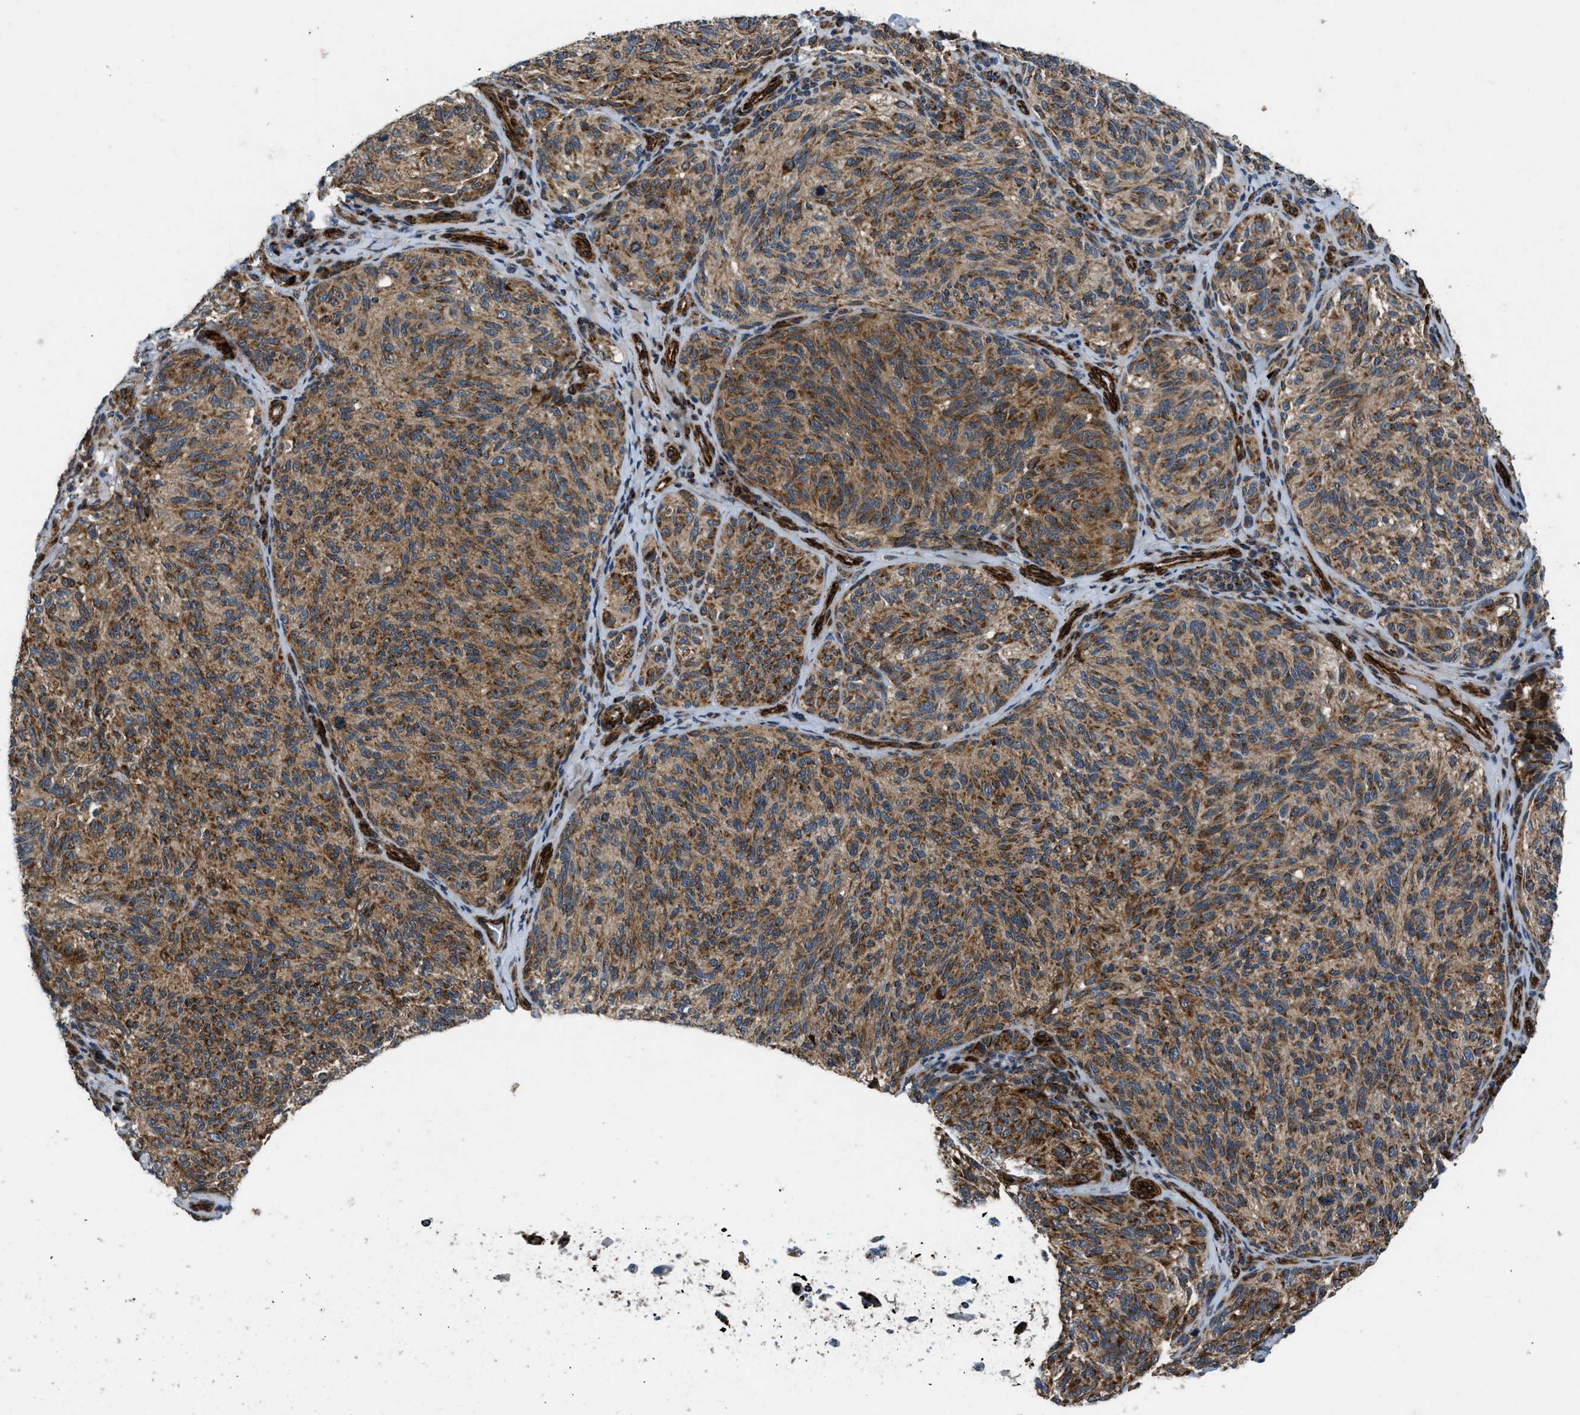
{"staining": {"intensity": "strong", "quantity": ">75%", "location": "cytoplasmic/membranous"}, "tissue": "melanoma", "cell_type": "Tumor cells", "image_type": "cancer", "snomed": [{"axis": "morphology", "description": "Malignant melanoma, NOS"}, {"axis": "topography", "description": "Skin"}], "caption": "Immunohistochemistry photomicrograph of malignant melanoma stained for a protein (brown), which demonstrates high levels of strong cytoplasmic/membranous expression in approximately >75% of tumor cells.", "gene": "GSDME", "patient": {"sex": "female", "age": 73}}